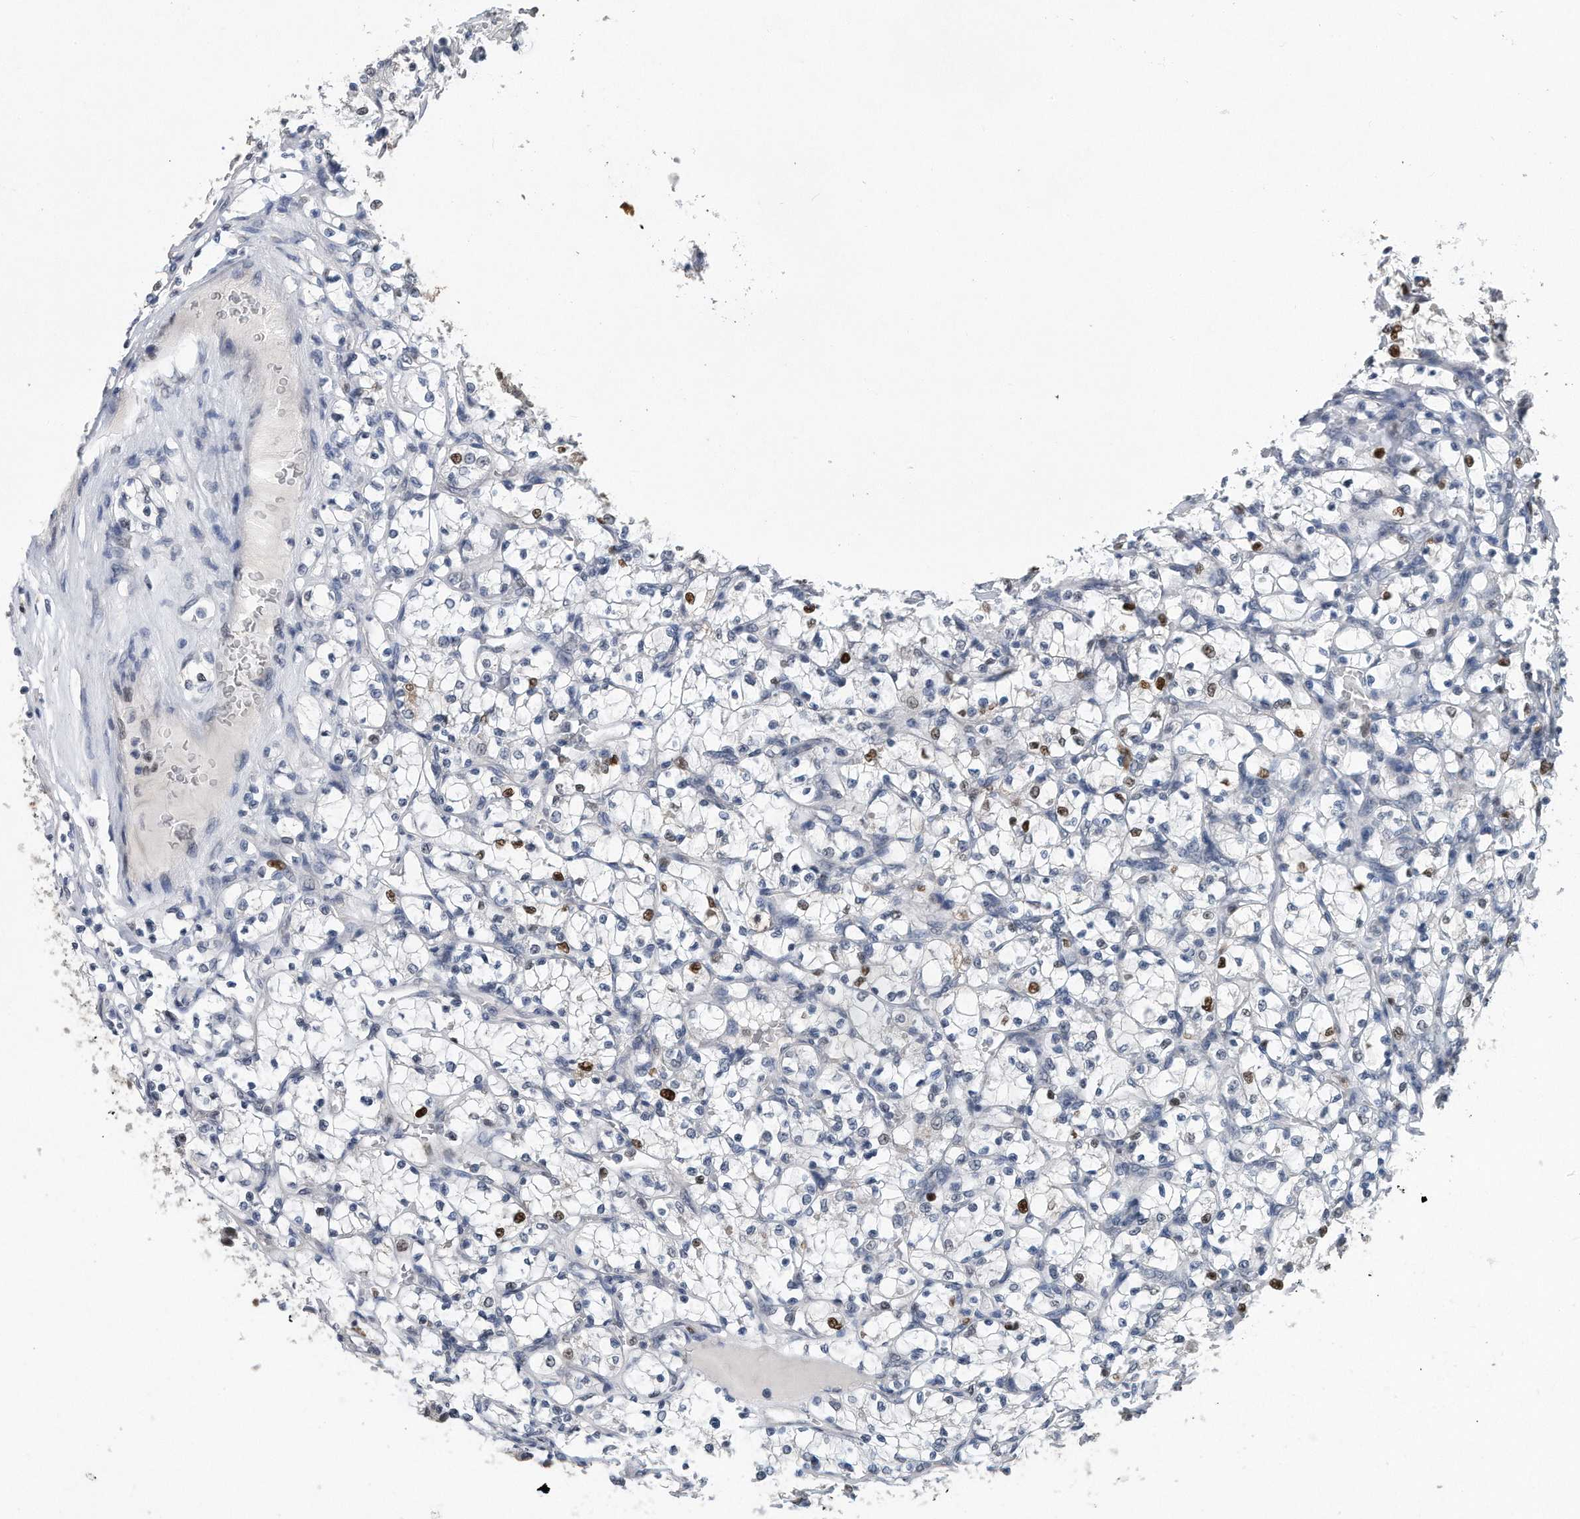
{"staining": {"intensity": "strong", "quantity": "25%-75%", "location": "nuclear"}, "tissue": "renal cancer", "cell_type": "Tumor cells", "image_type": "cancer", "snomed": [{"axis": "morphology", "description": "Adenocarcinoma, NOS"}, {"axis": "topography", "description": "Kidney"}], "caption": "Renal cancer was stained to show a protein in brown. There is high levels of strong nuclear expression in approximately 25%-75% of tumor cells. The protein is stained brown, and the nuclei are stained in blue (DAB IHC with brightfield microscopy, high magnification).", "gene": "PCNA", "patient": {"sex": "female", "age": 69}}